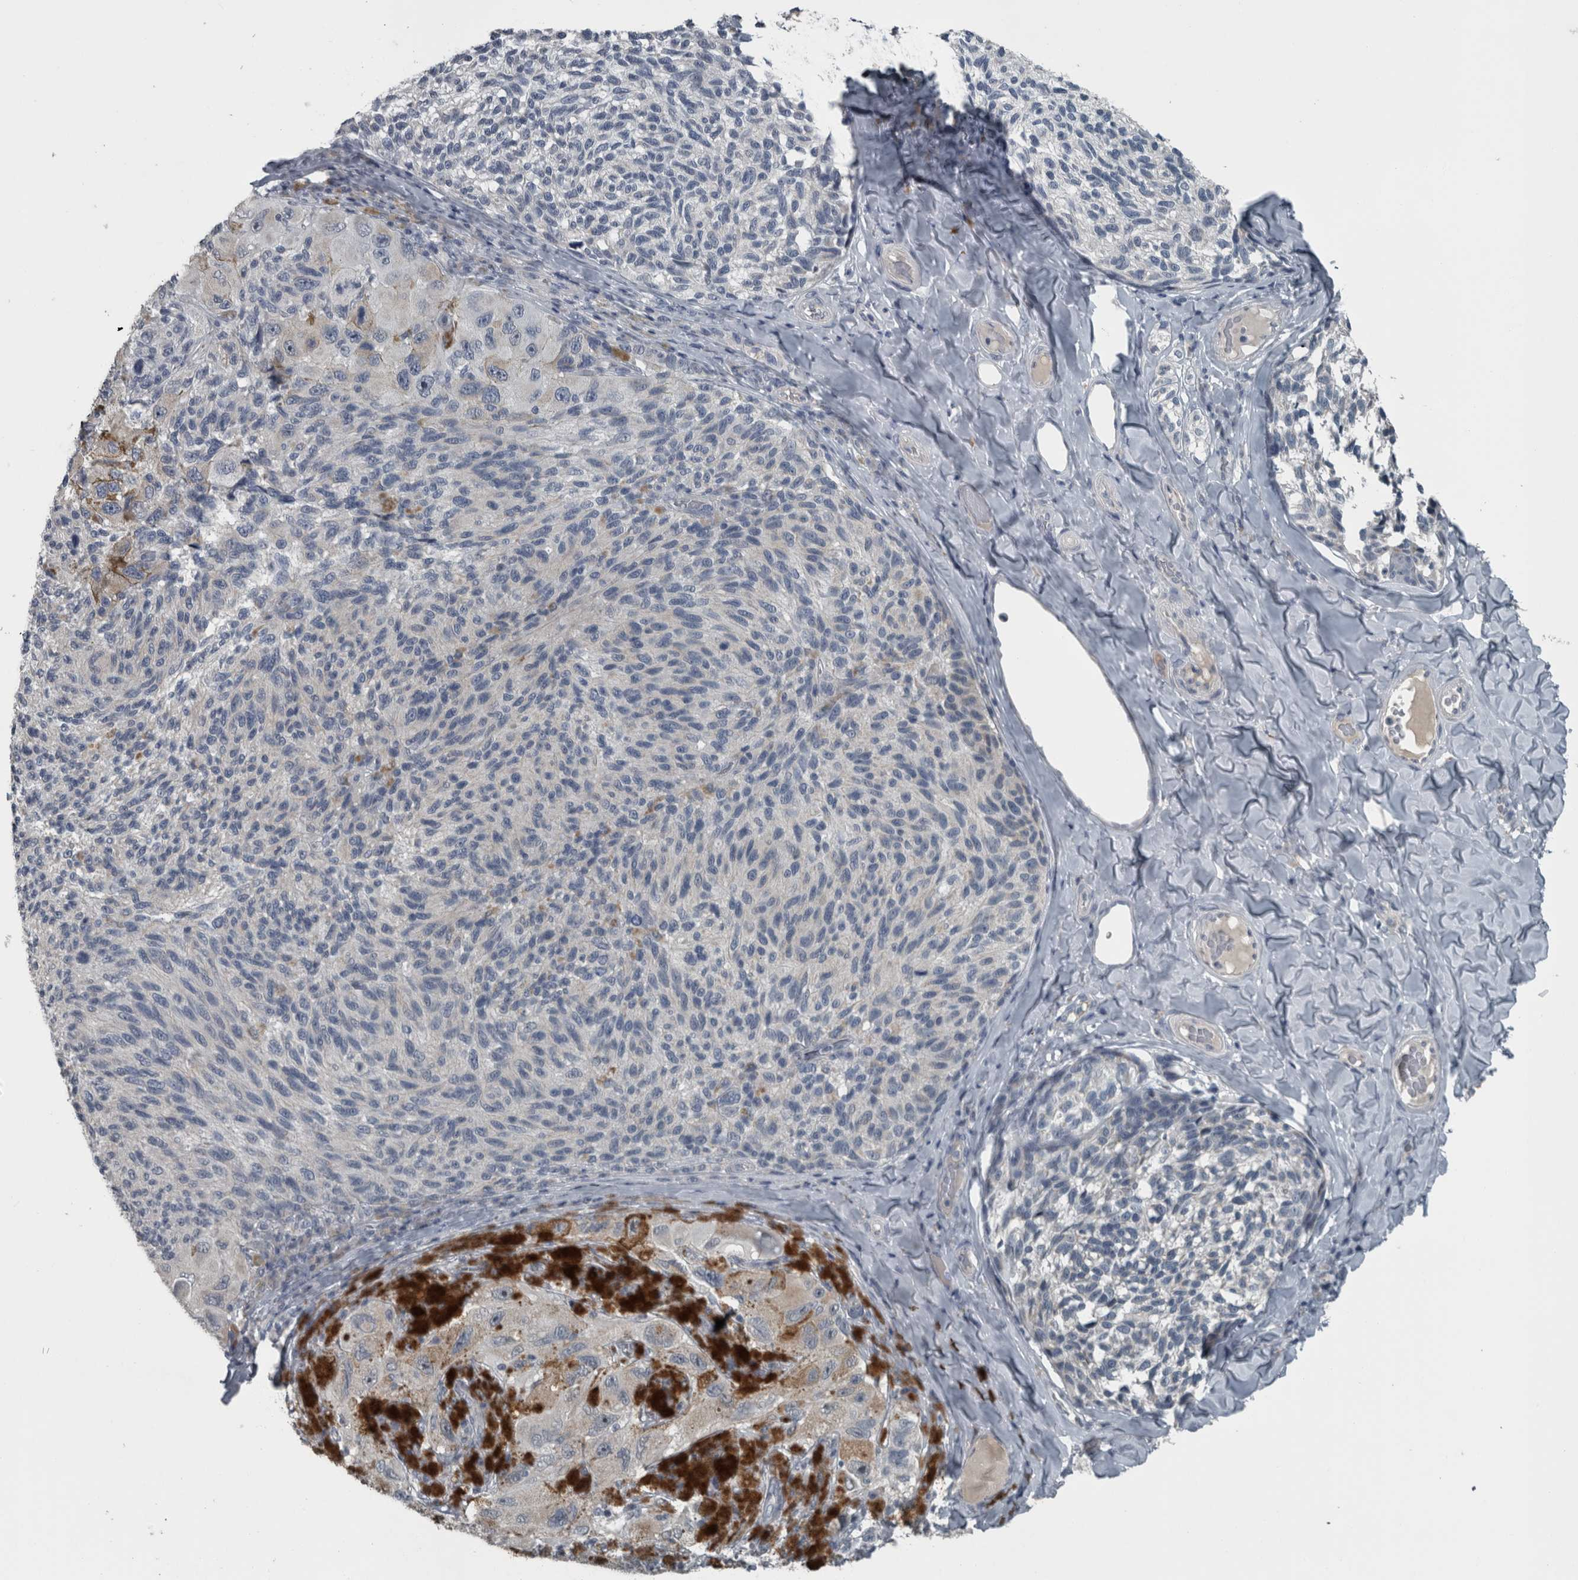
{"staining": {"intensity": "negative", "quantity": "none", "location": "none"}, "tissue": "melanoma", "cell_type": "Tumor cells", "image_type": "cancer", "snomed": [{"axis": "morphology", "description": "Malignant melanoma, NOS"}, {"axis": "topography", "description": "Skin"}], "caption": "Melanoma was stained to show a protein in brown. There is no significant staining in tumor cells. (DAB (3,3'-diaminobenzidine) IHC visualized using brightfield microscopy, high magnification).", "gene": "KRT20", "patient": {"sex": "female", "age": 73}}